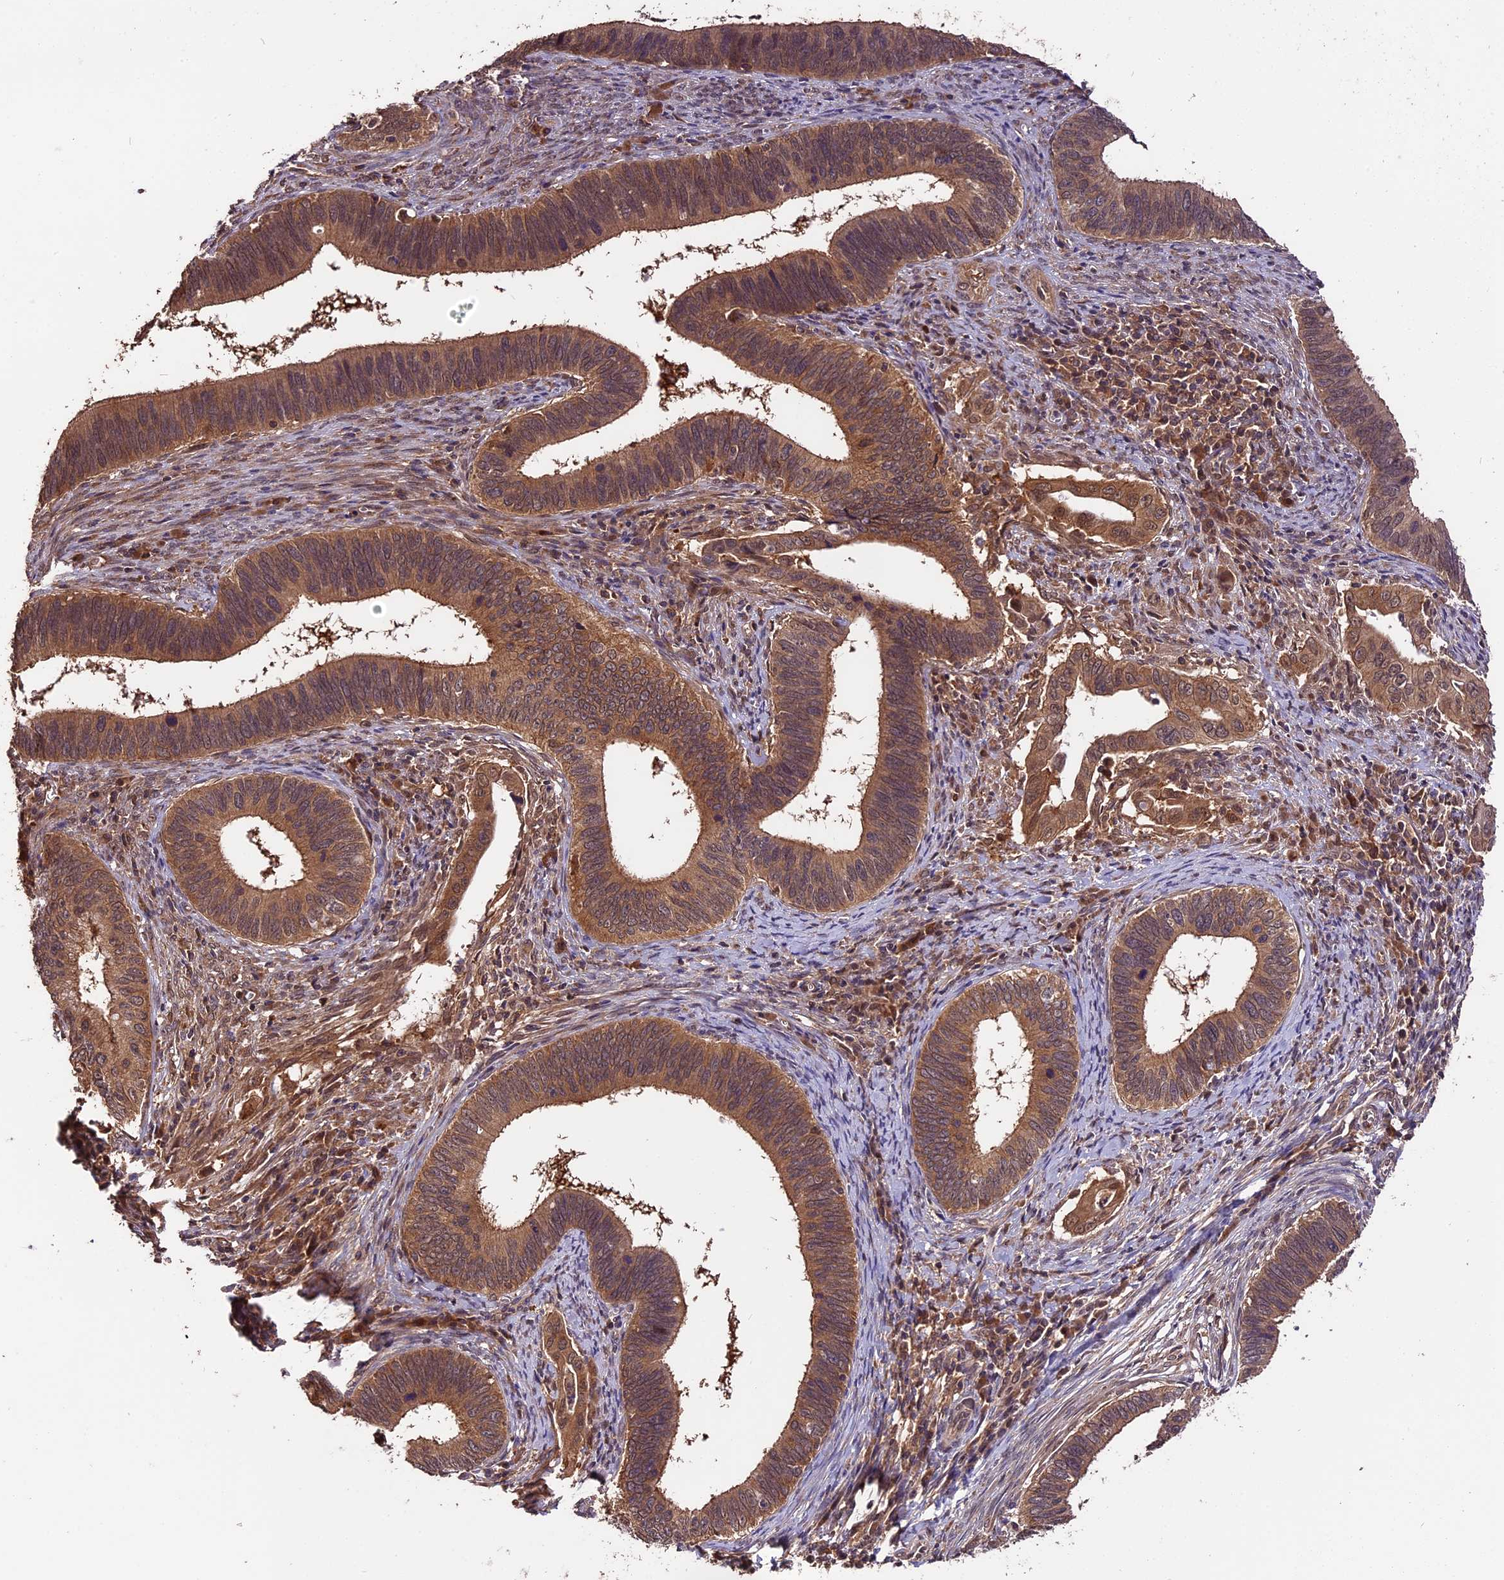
{"staining": {"intensity": "moderate", "quantity": ">75%", "location": "cytoplasmic/membranous,nuclear"}, "tissue": "cervical cancer", "cell_type": "Tumor cells", "image_type": "cancer", "snomed": [{"axis": "morphology", "description": "Adenocarcinoma, NOS"}, {"axis": "topography", "description": "Cervix"}], "caption": "Moderate cytoplasmic/membranous and nuclear positivity is appreciated in about >75% of tumor cells in cervical adenocarcinoma.", "gene": "TRMT1", "patient": {"sex": "female", "age": 42}}